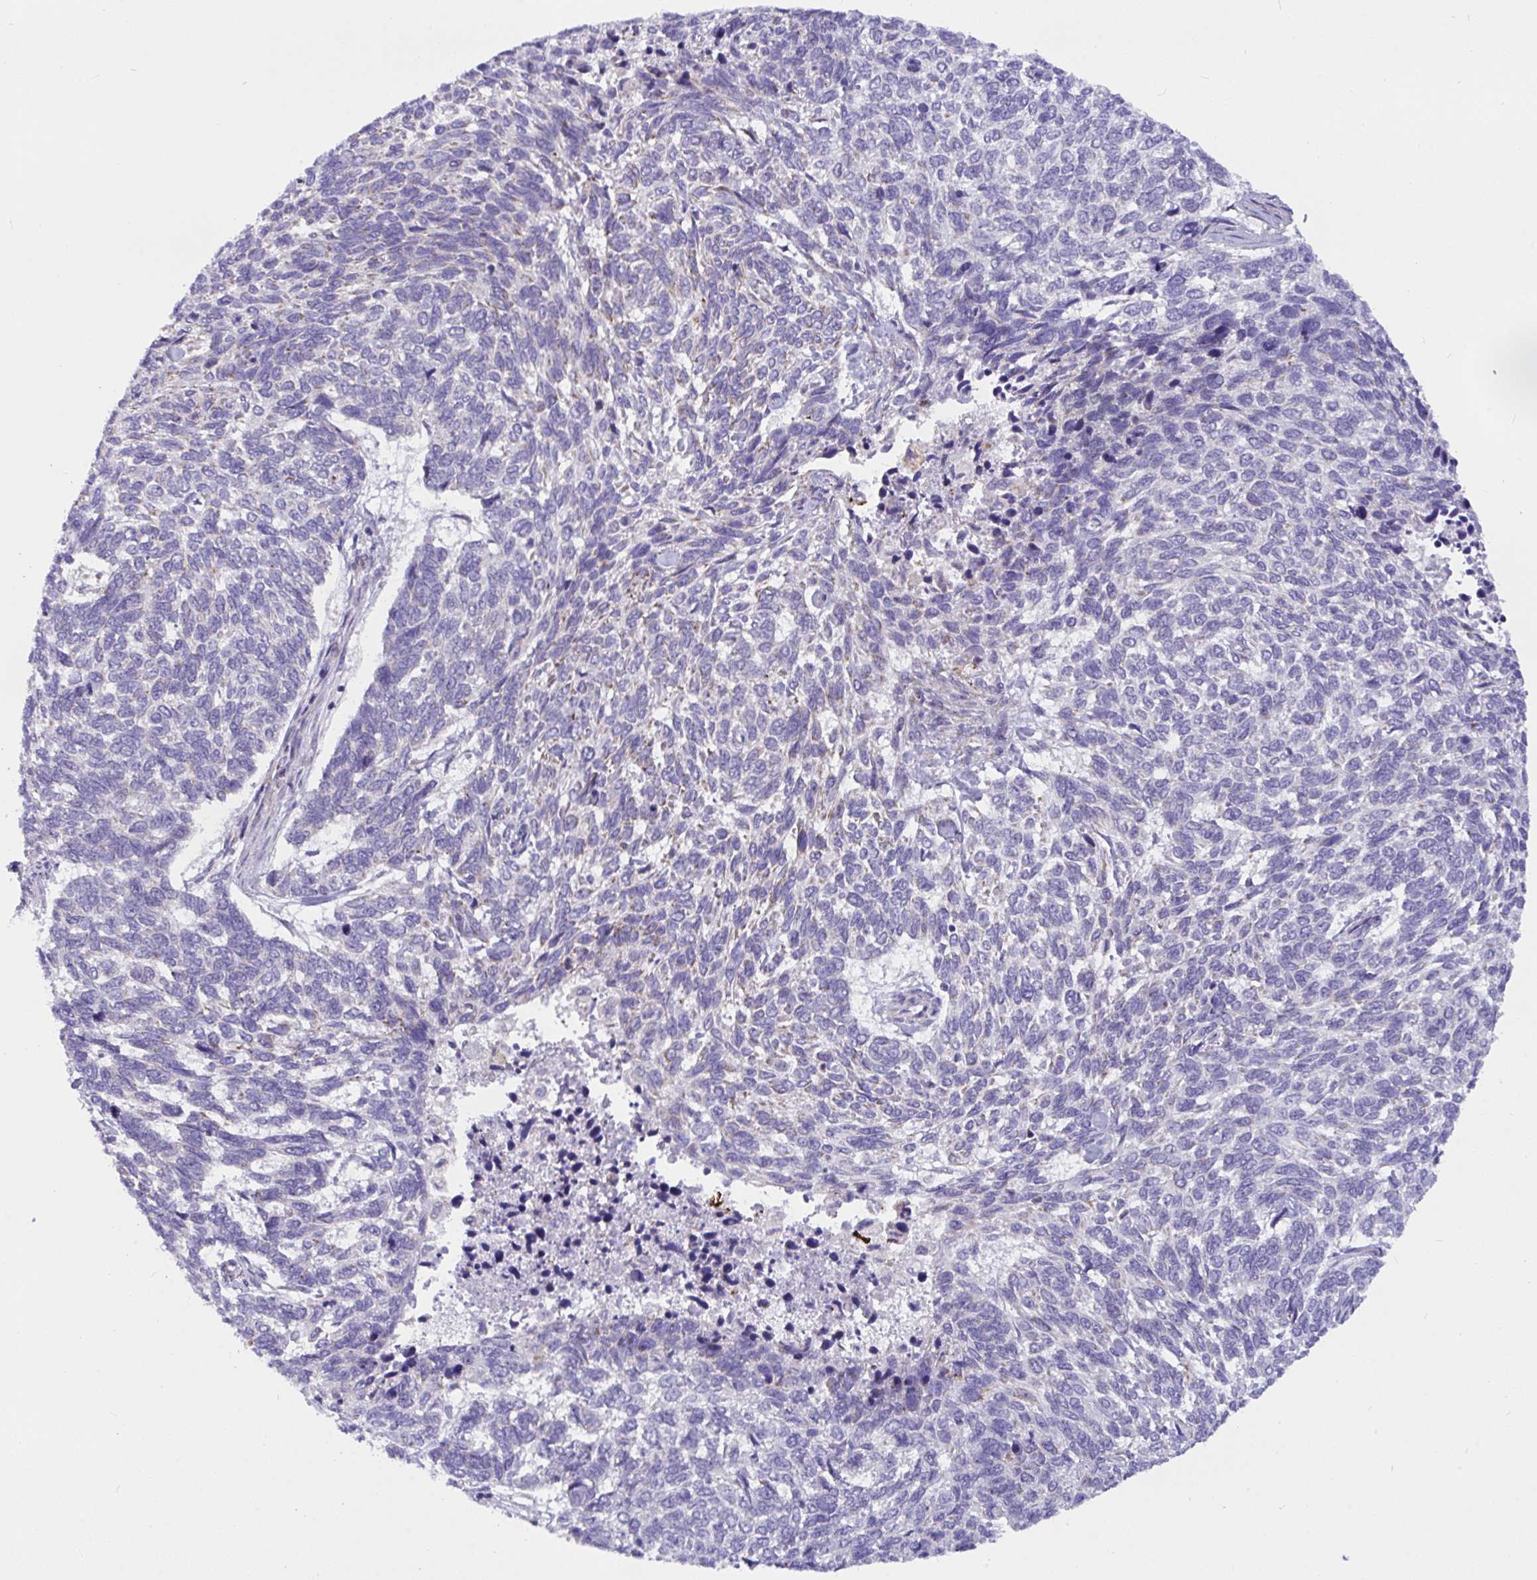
{"staining": {"intensity": "negative", "quantity": "none", "location": "none"}, "tissue": "skin cancer", "cell_type": "Tumor cells", "image_type": "cancer", "snomed": [{"axis": "morphology", "description": "Basal cell carcinoma"}, {"axis": "topography", "description": "Skin"}], "caption": "Tumor cells show no significant staining in skin cancer (basal cell carcinoma).", "gene": "DTX3", "patient": {"sex": "female", "age": 65}}